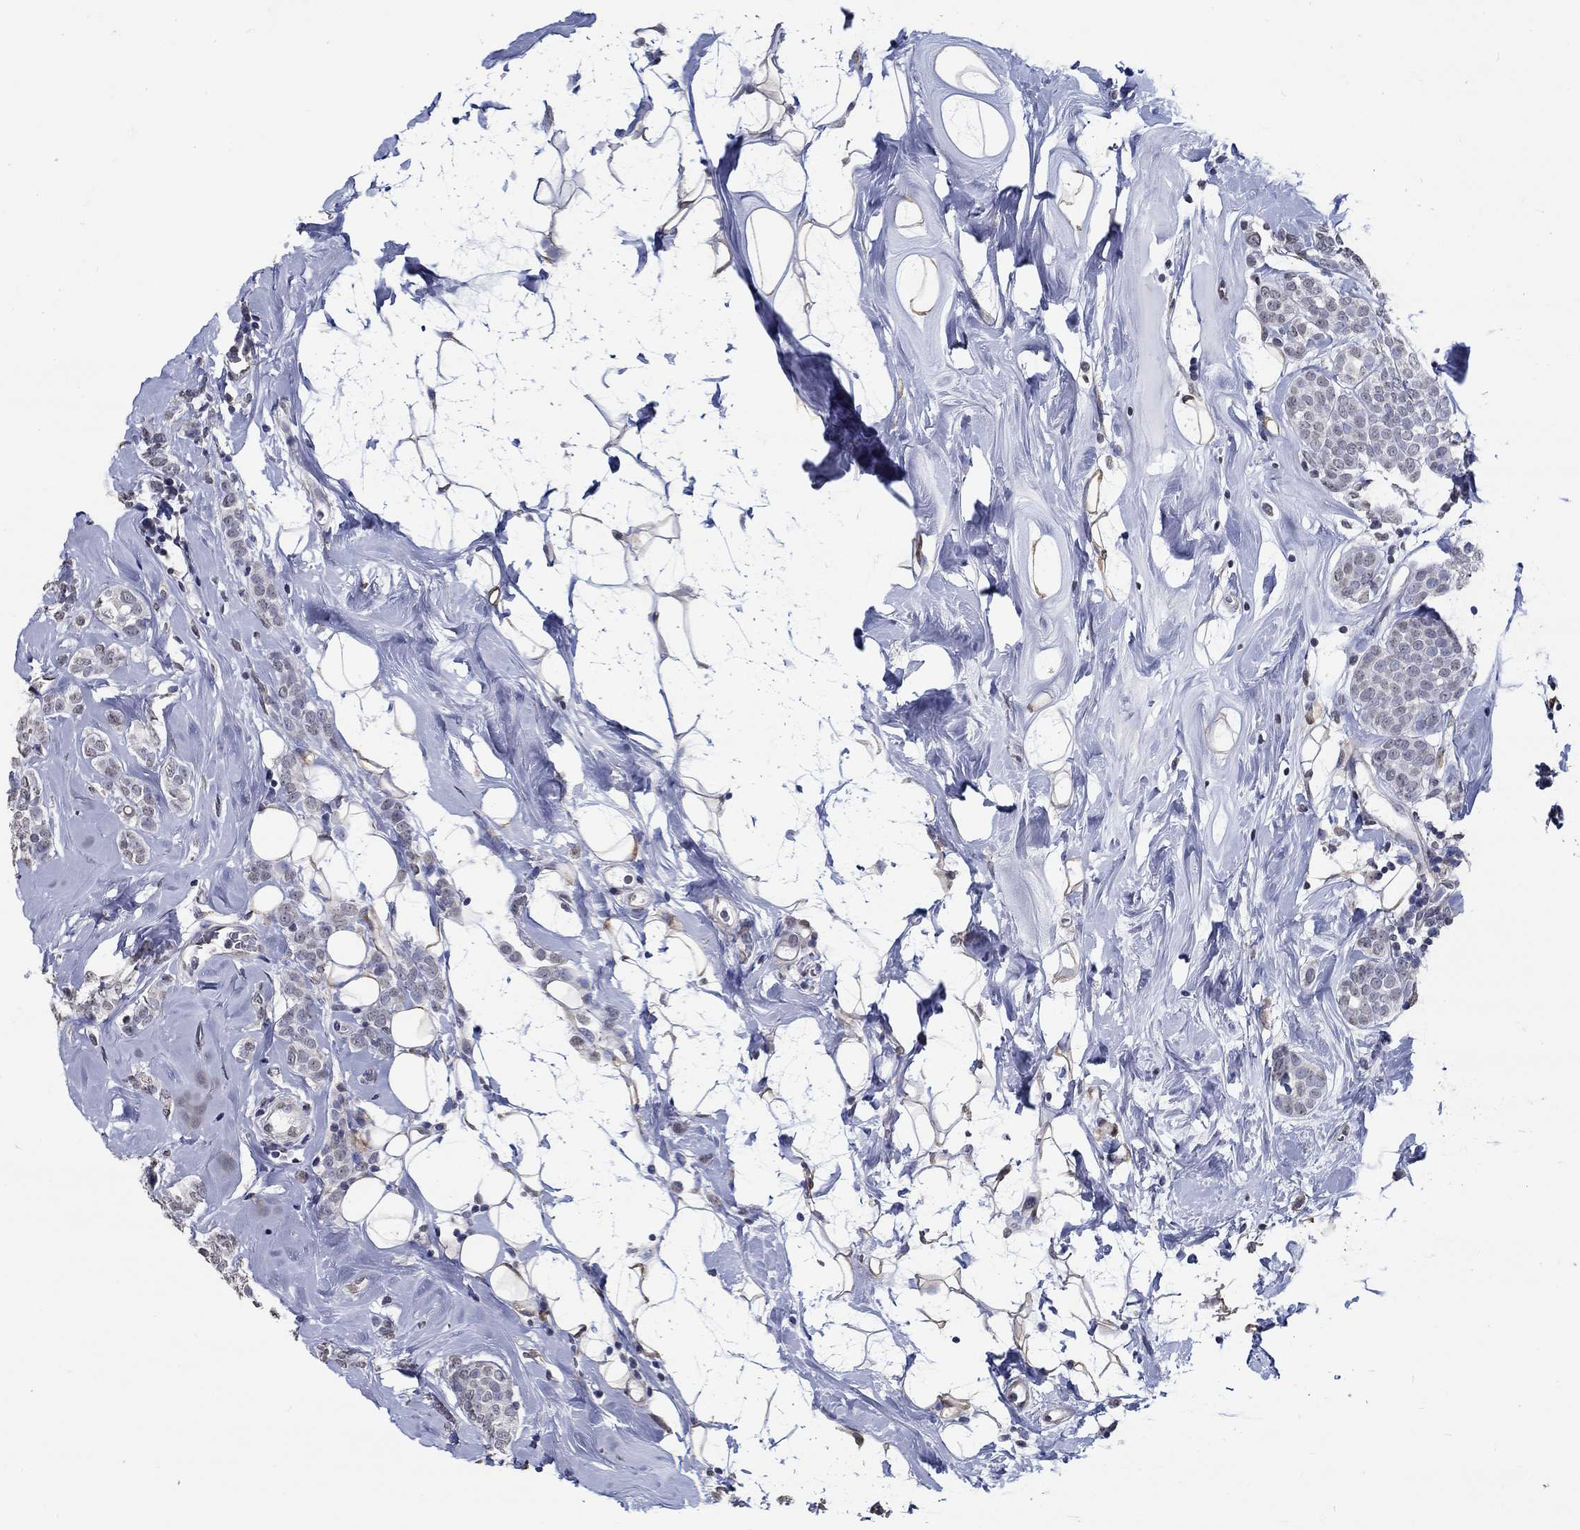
{"staining": {"intensity": "negative", "quantity": "none", "location": "none"}, "tissue": "breast cancer", "cell_type": "Tumor cells", "image_type": "cancer", "snomed": [{"axis": "morphology", "description": "Lobular carcinoma"}, {"axis": "topography", "description": "Breast"}], "caption": "Immunohistochemical staining of human breast cancer (lobular carcinoma) reveals no significant positivity in tumor cells.", "gene": "PDE1B", "patient": {"sex": "female", "age": 49}}